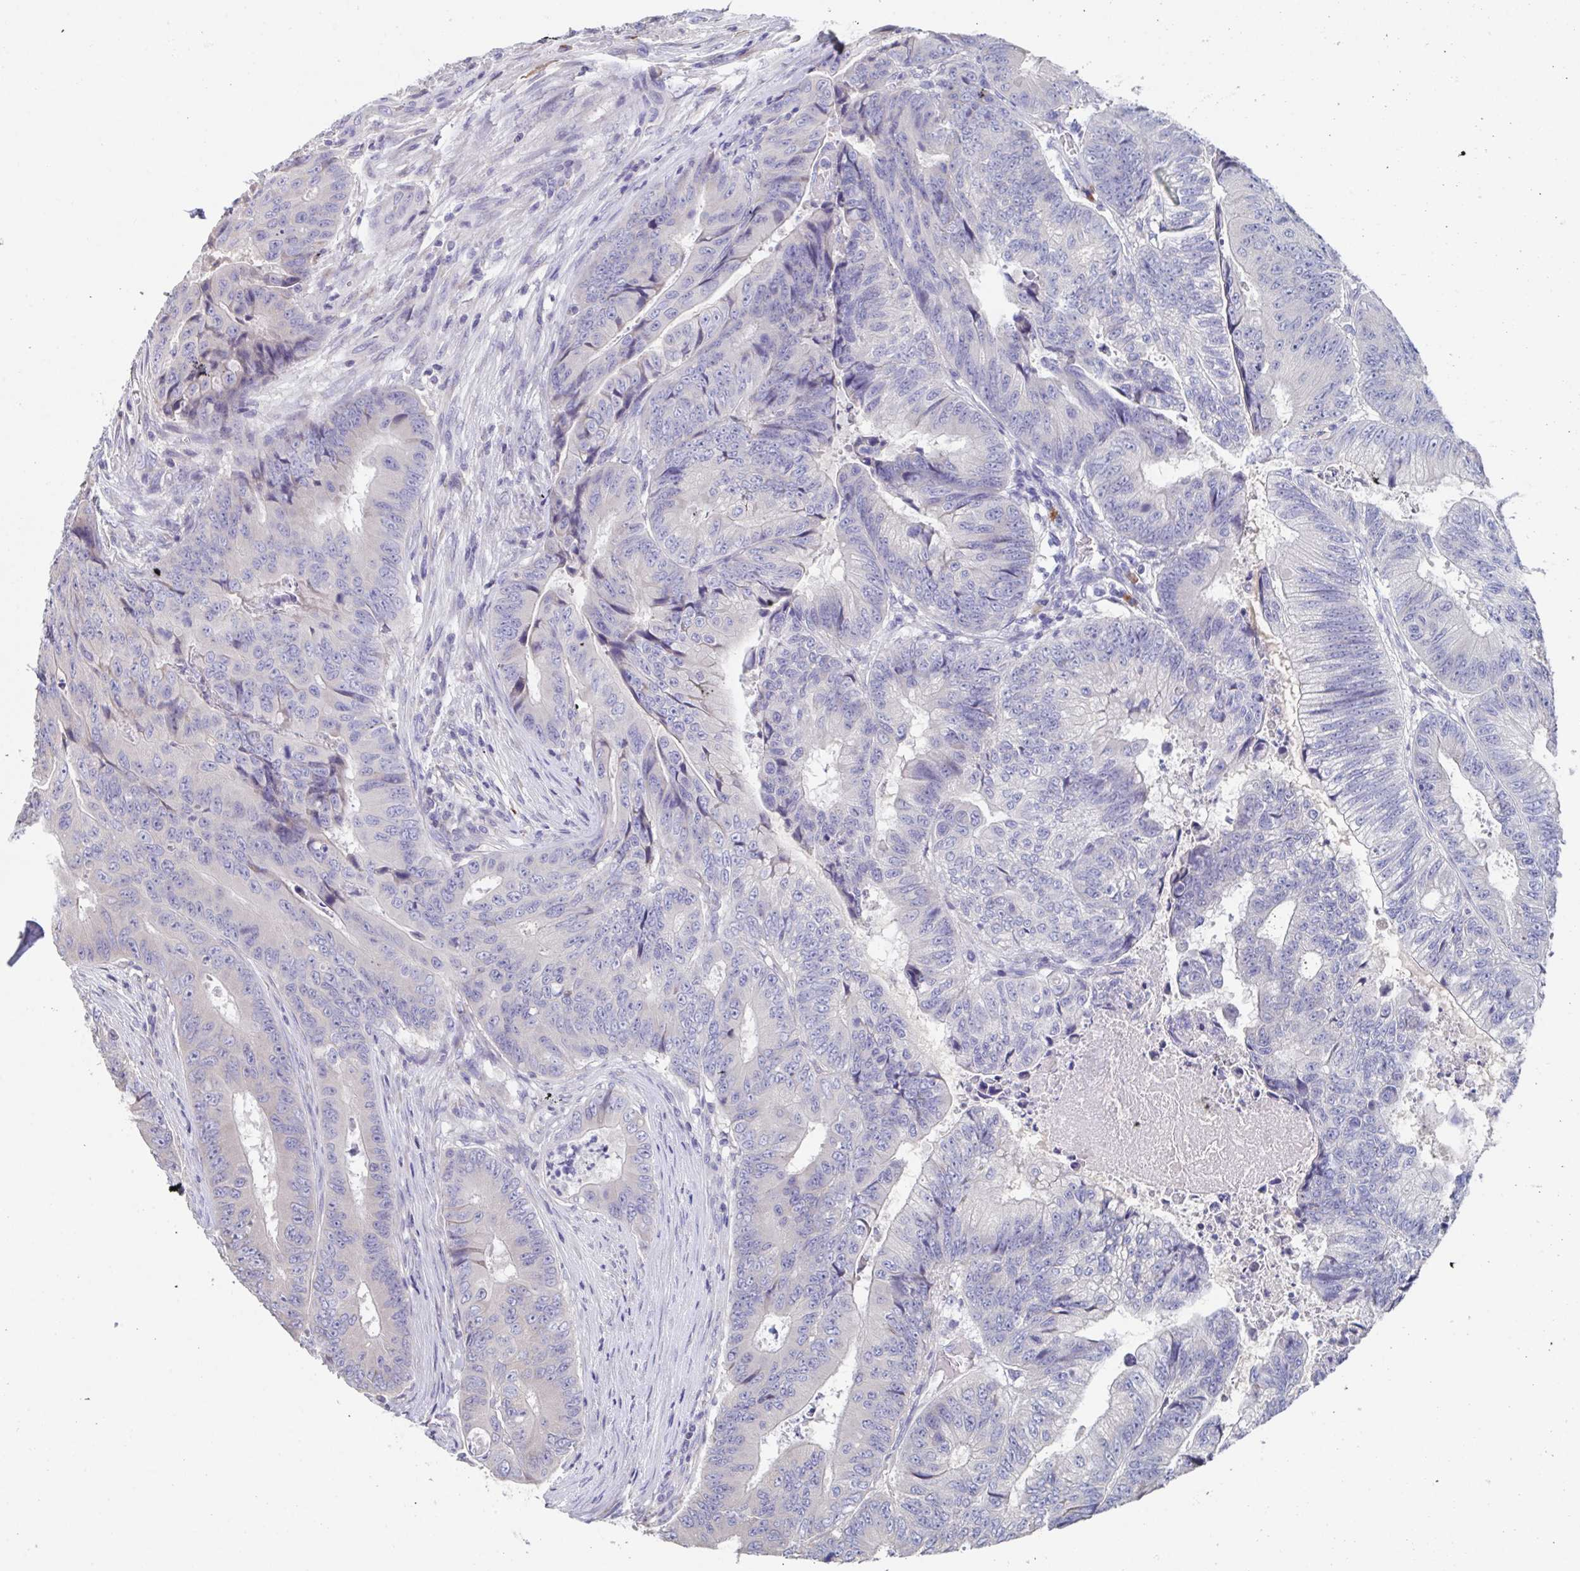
{"staining": {"intensity": "negative", "quantity": "none", "location": "none"}, "tissue": "colorectal cancer", "cell_type": "Tumor cells", "image_type": "cancer", "snomed": [{"axis": "morphology", "description": "Adenocarcinoma, NOS"}, {"axis": "topography", "description": "Colon"}], "caption": "Protein analysis of colorectal adenocarcinoma exhibits no significant staining in tumor cells.", "gene": "LRRC58", "patient": {"sex": "female", "age": 48}}